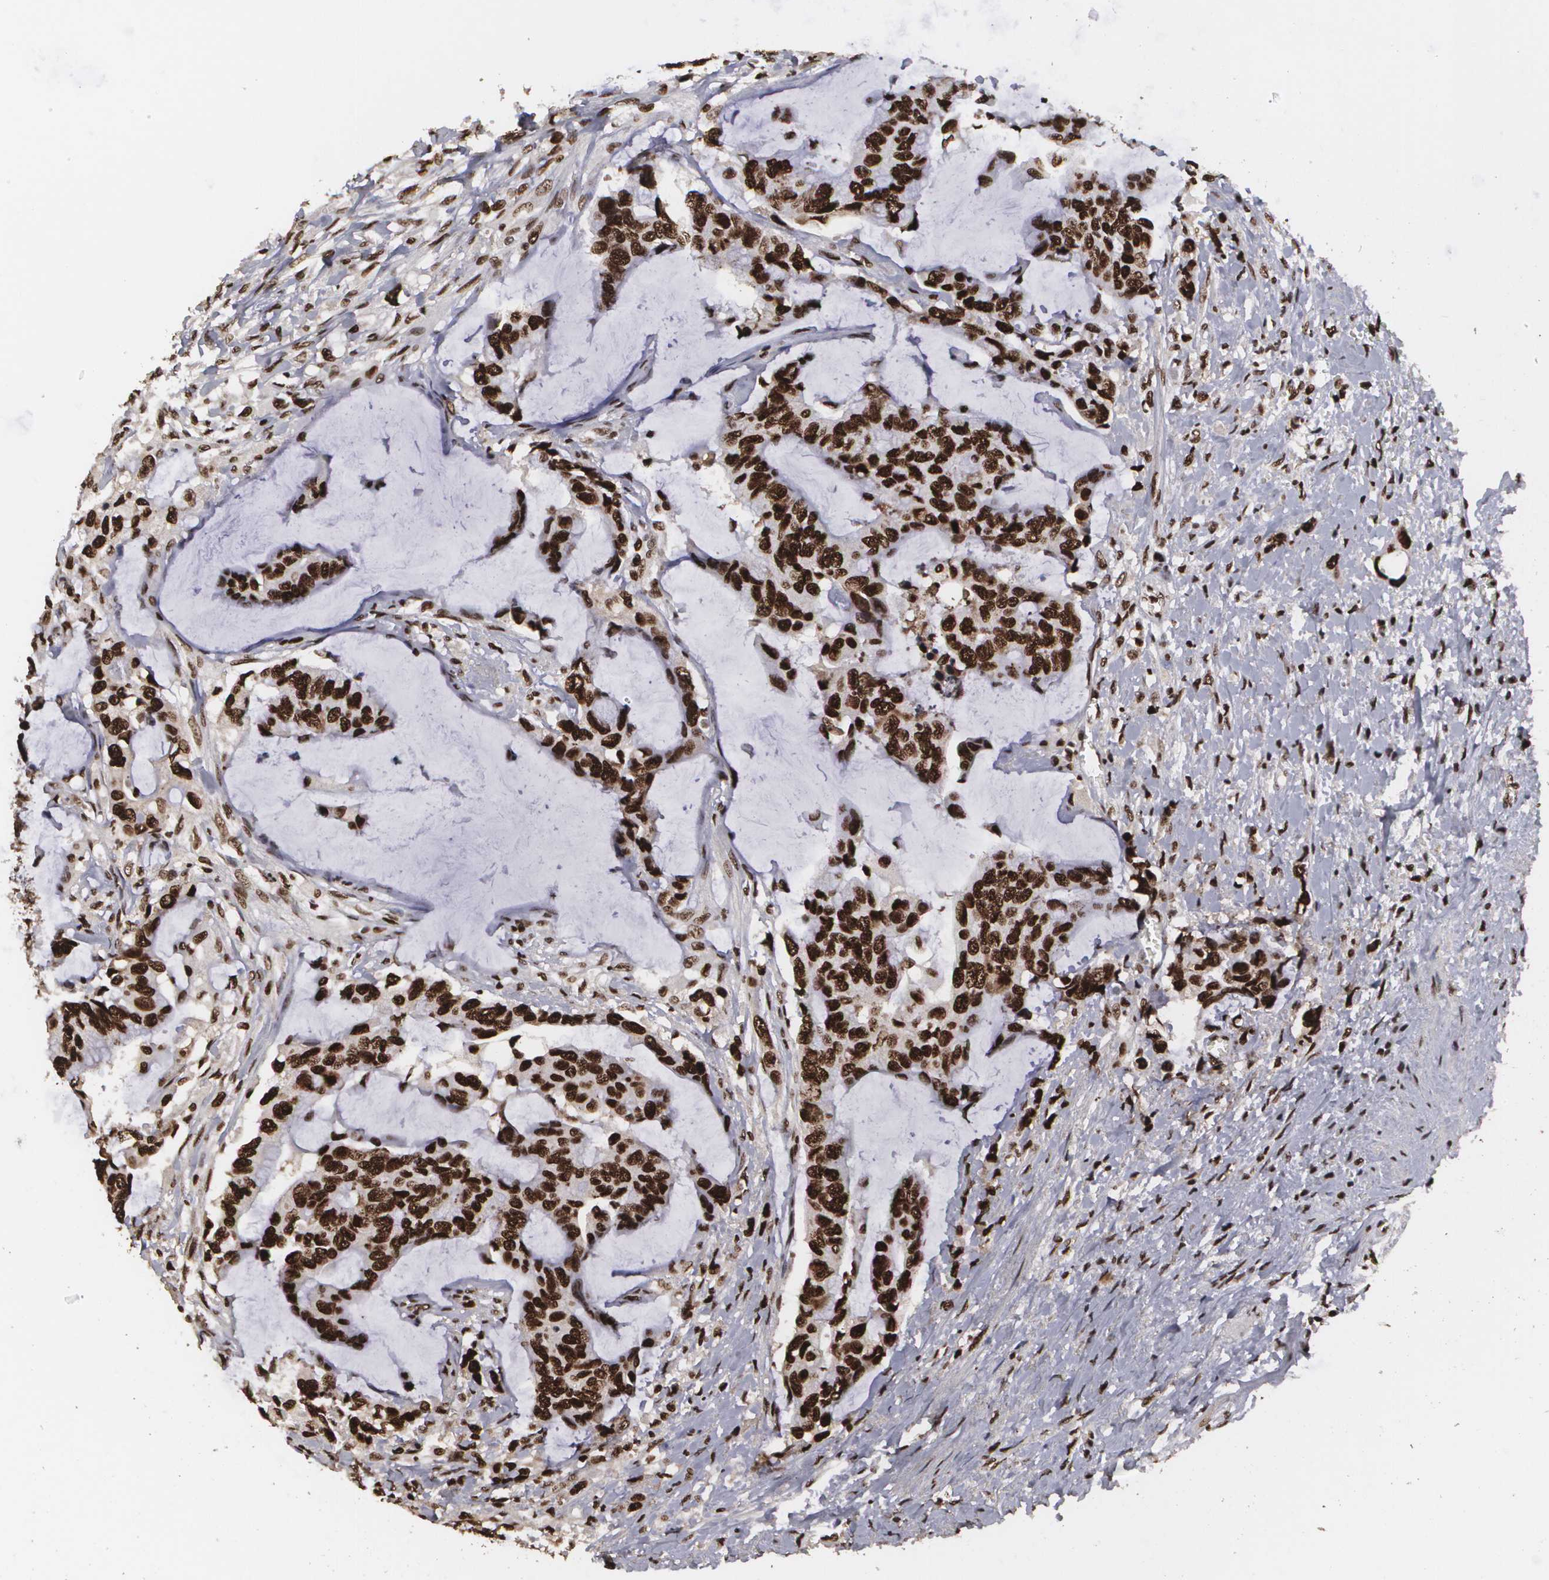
{"staining": {"intensity": "strong", "quantity": ">75%", "location": "nuclear"}, "tissue": "colorectal cancer", "cell_type": "Tumor cells", "image_type": "cancer", "snomed": [{"axis": "morphology", "description": "Adenocarcinoma, NOS"}, {"axis": "topography", "description": "Rectum"}], "caption": "DAB immunohistochemical staining of colorectal cancer (adenocarcinoma) exhibits strong nuclear protein expression in approximately >75% of tumor cells.", "gene": "RCOR1", "patient": {"sex": "female", "age": 59}}